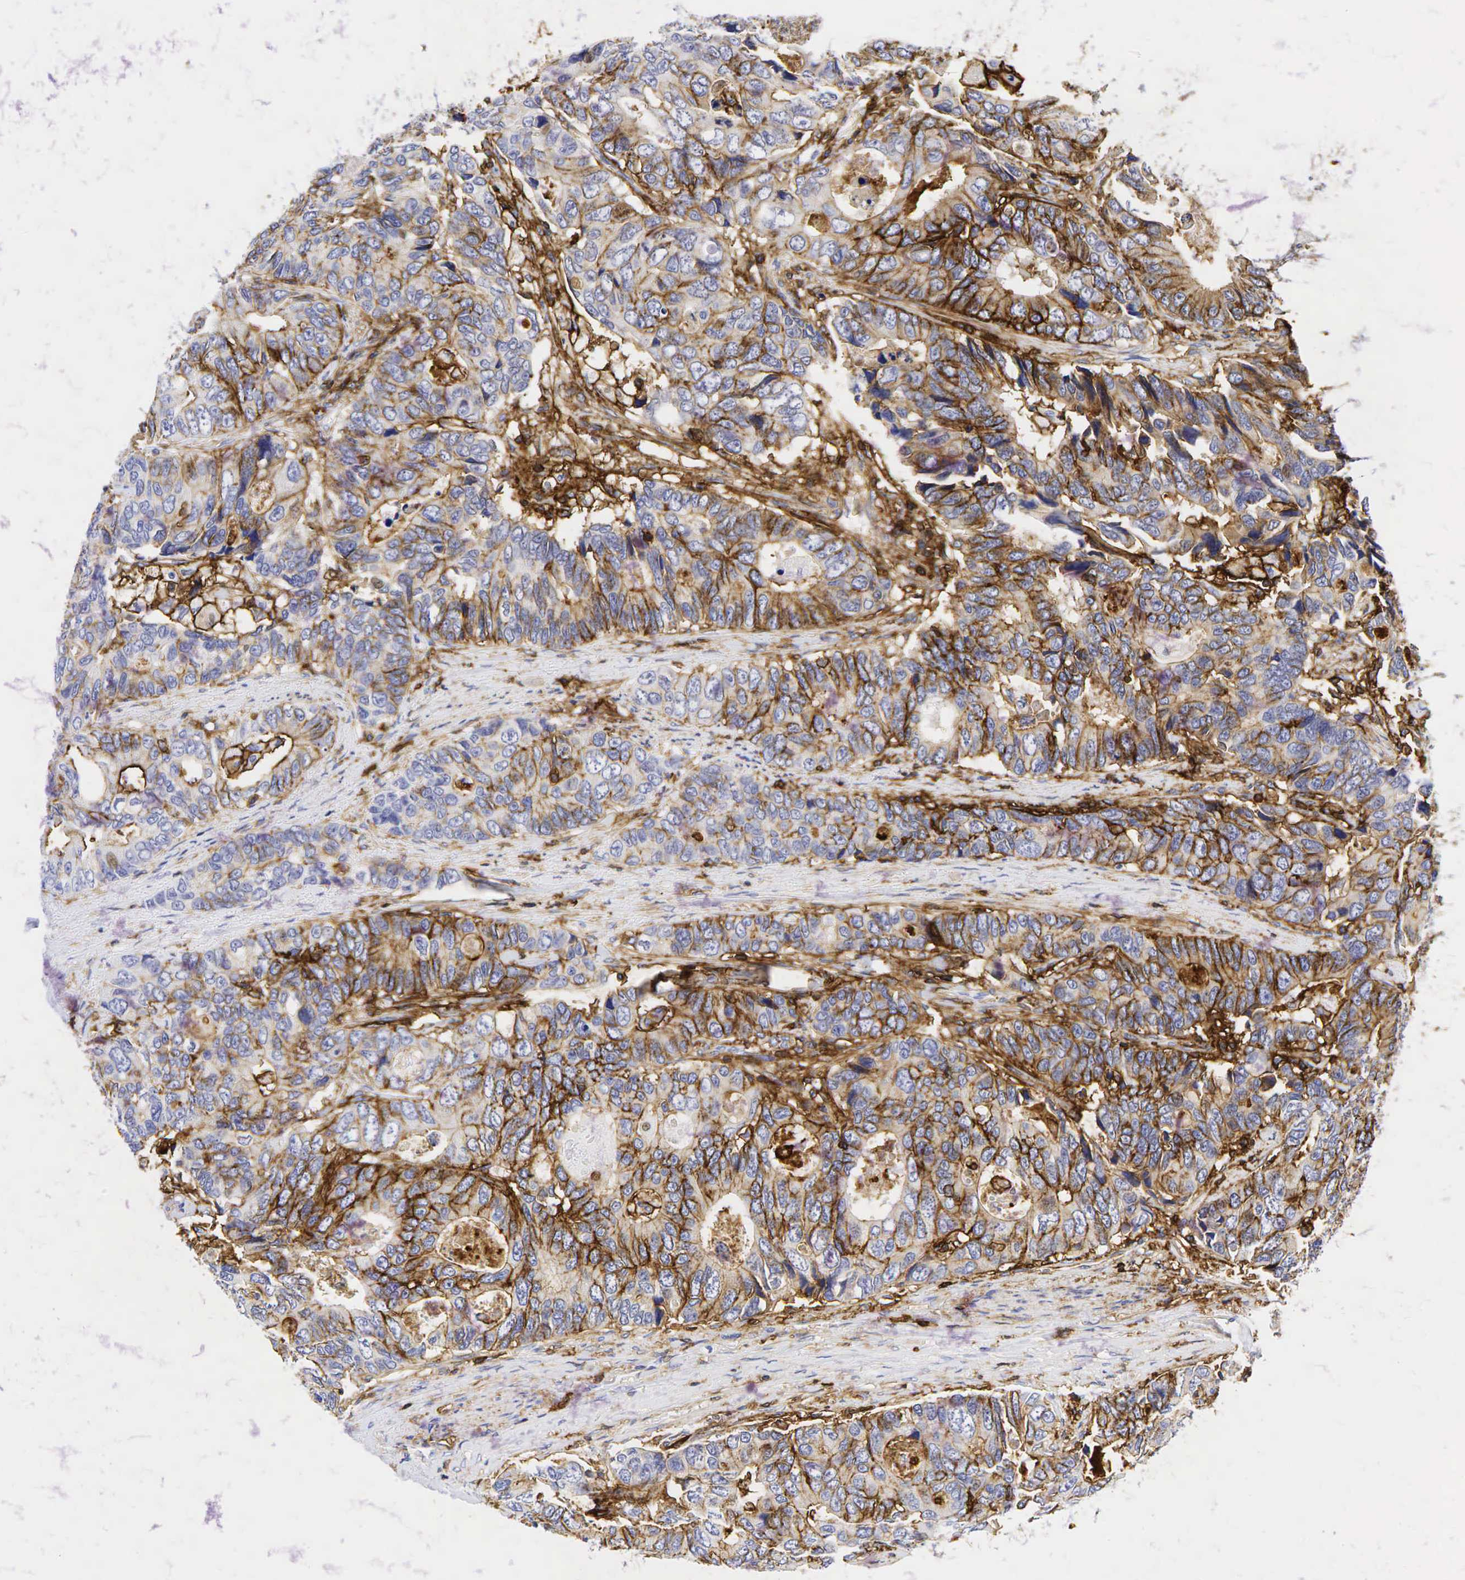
{"staining": {"intensity": "moderate", "quantity": "25%-75%", "location": "cytoplasmic/membranous"}, "tissue": "colorectal cancer", "cell_type": "Tumor cells", "image_type": "cancer", "snomed": [{"axis": "morphology", "description": "Adenocarcinoma, NOS"}, {"axis": "topography", "description": "Rectum"}], "caption": "DAB (3,3'-diaminobenzidine) immunohistochemical staining of colorectal cancer exhibits moderate cytoplasmic/membranous protein positivity in approximately 25%-75% of tumor cells.", "gene": "CD44", "patient": {"sex": "female", "age": 67}}